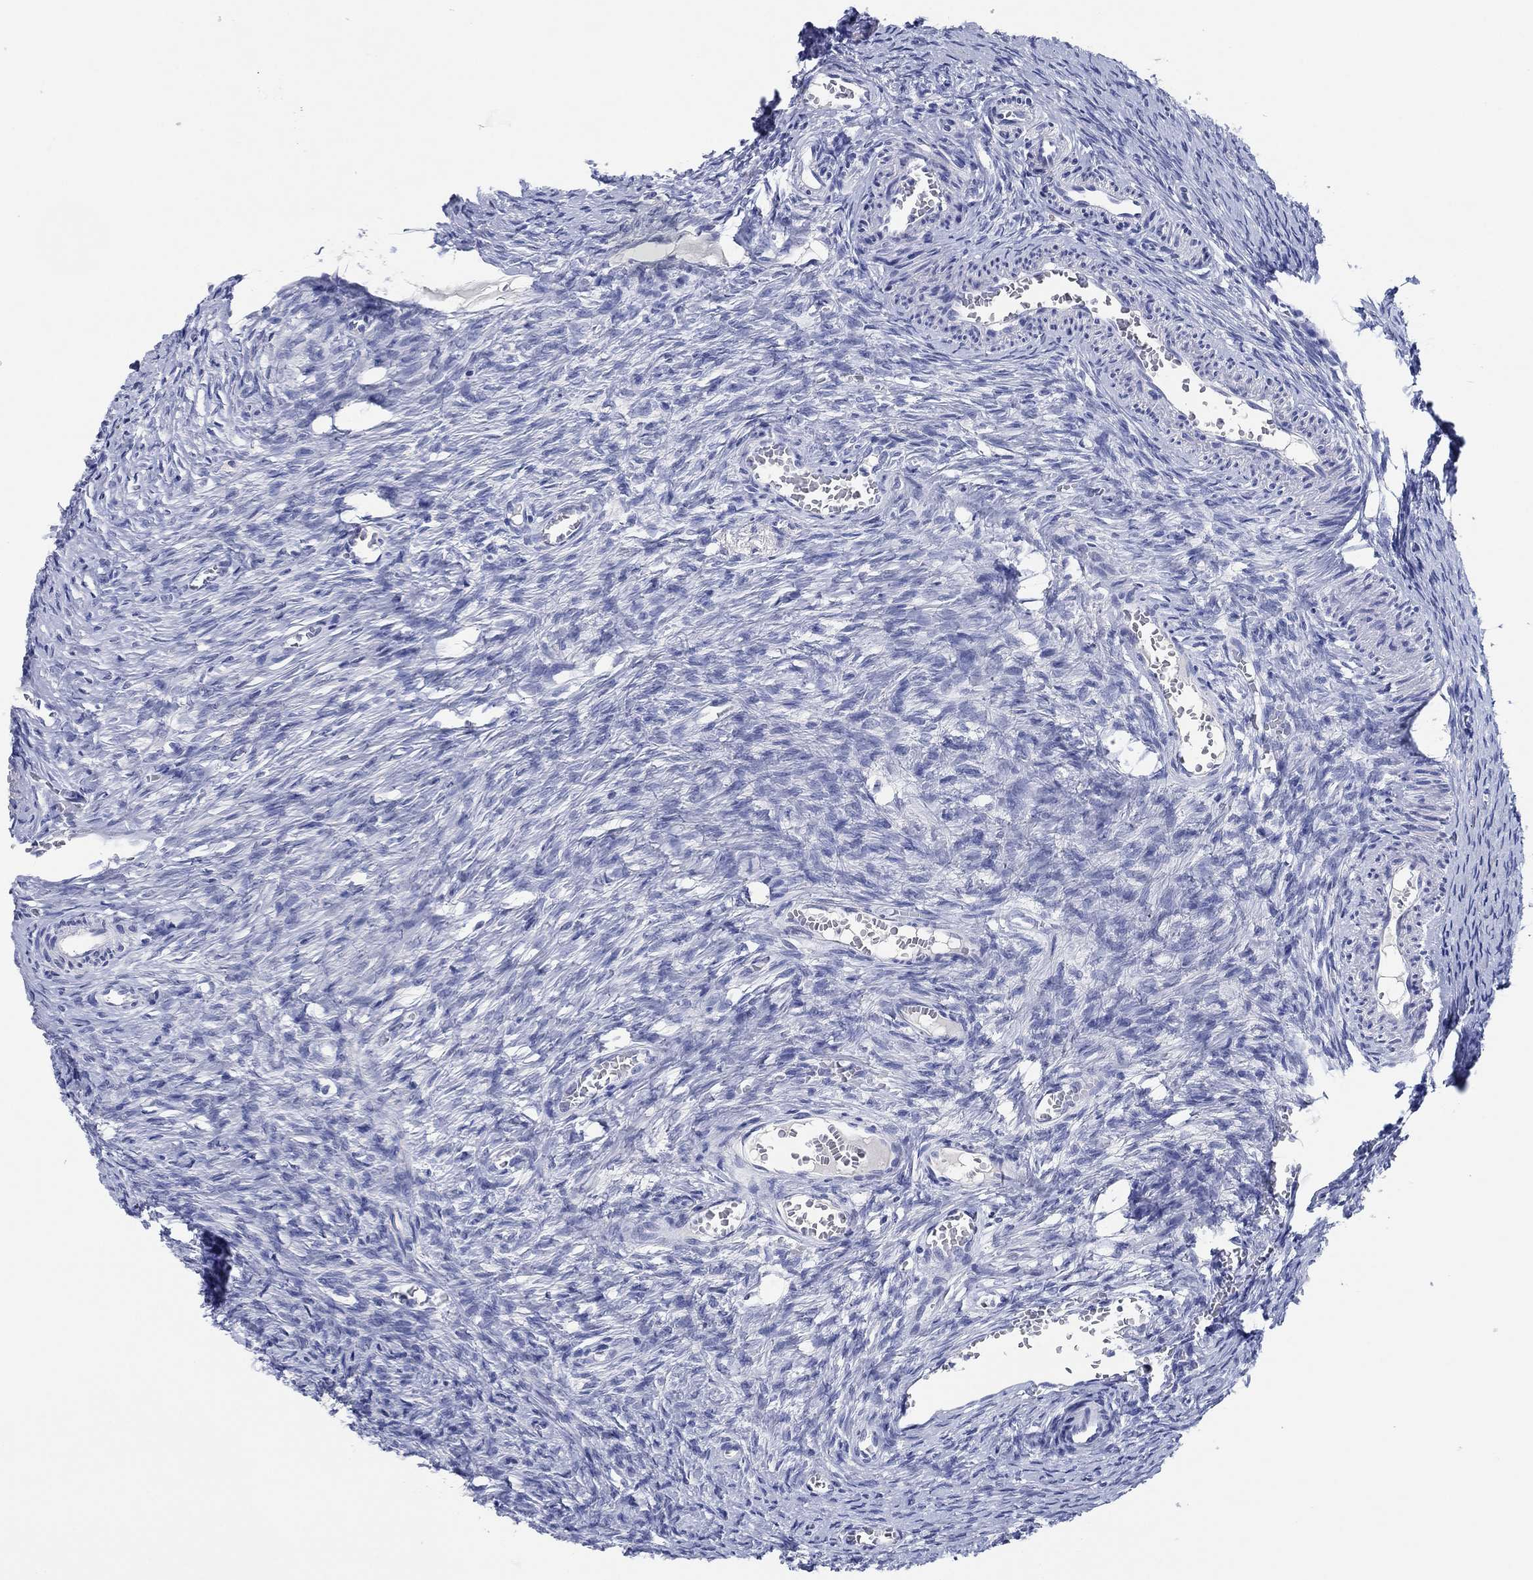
{"staining": {"intensity": "negative", "quantity": "none", "location": "none"}, "tissue": "ovary", "cell_type": "Follicle cells", "image_type": "normal", "snomed": [{"axis": "morphology", "description": "Normal tissue, NOS"}, {"axis": "topography", "description": "Ovary"}], "caption": "This is a photomicrograph of immunohistochemistry staining of normal ovary, which shows no expression in follicle cells. (DAB immunohistochemistry with hematoxylin counter stain).", "gene": "POU5F1", "patient": {"sex": "female", "age": 39}}